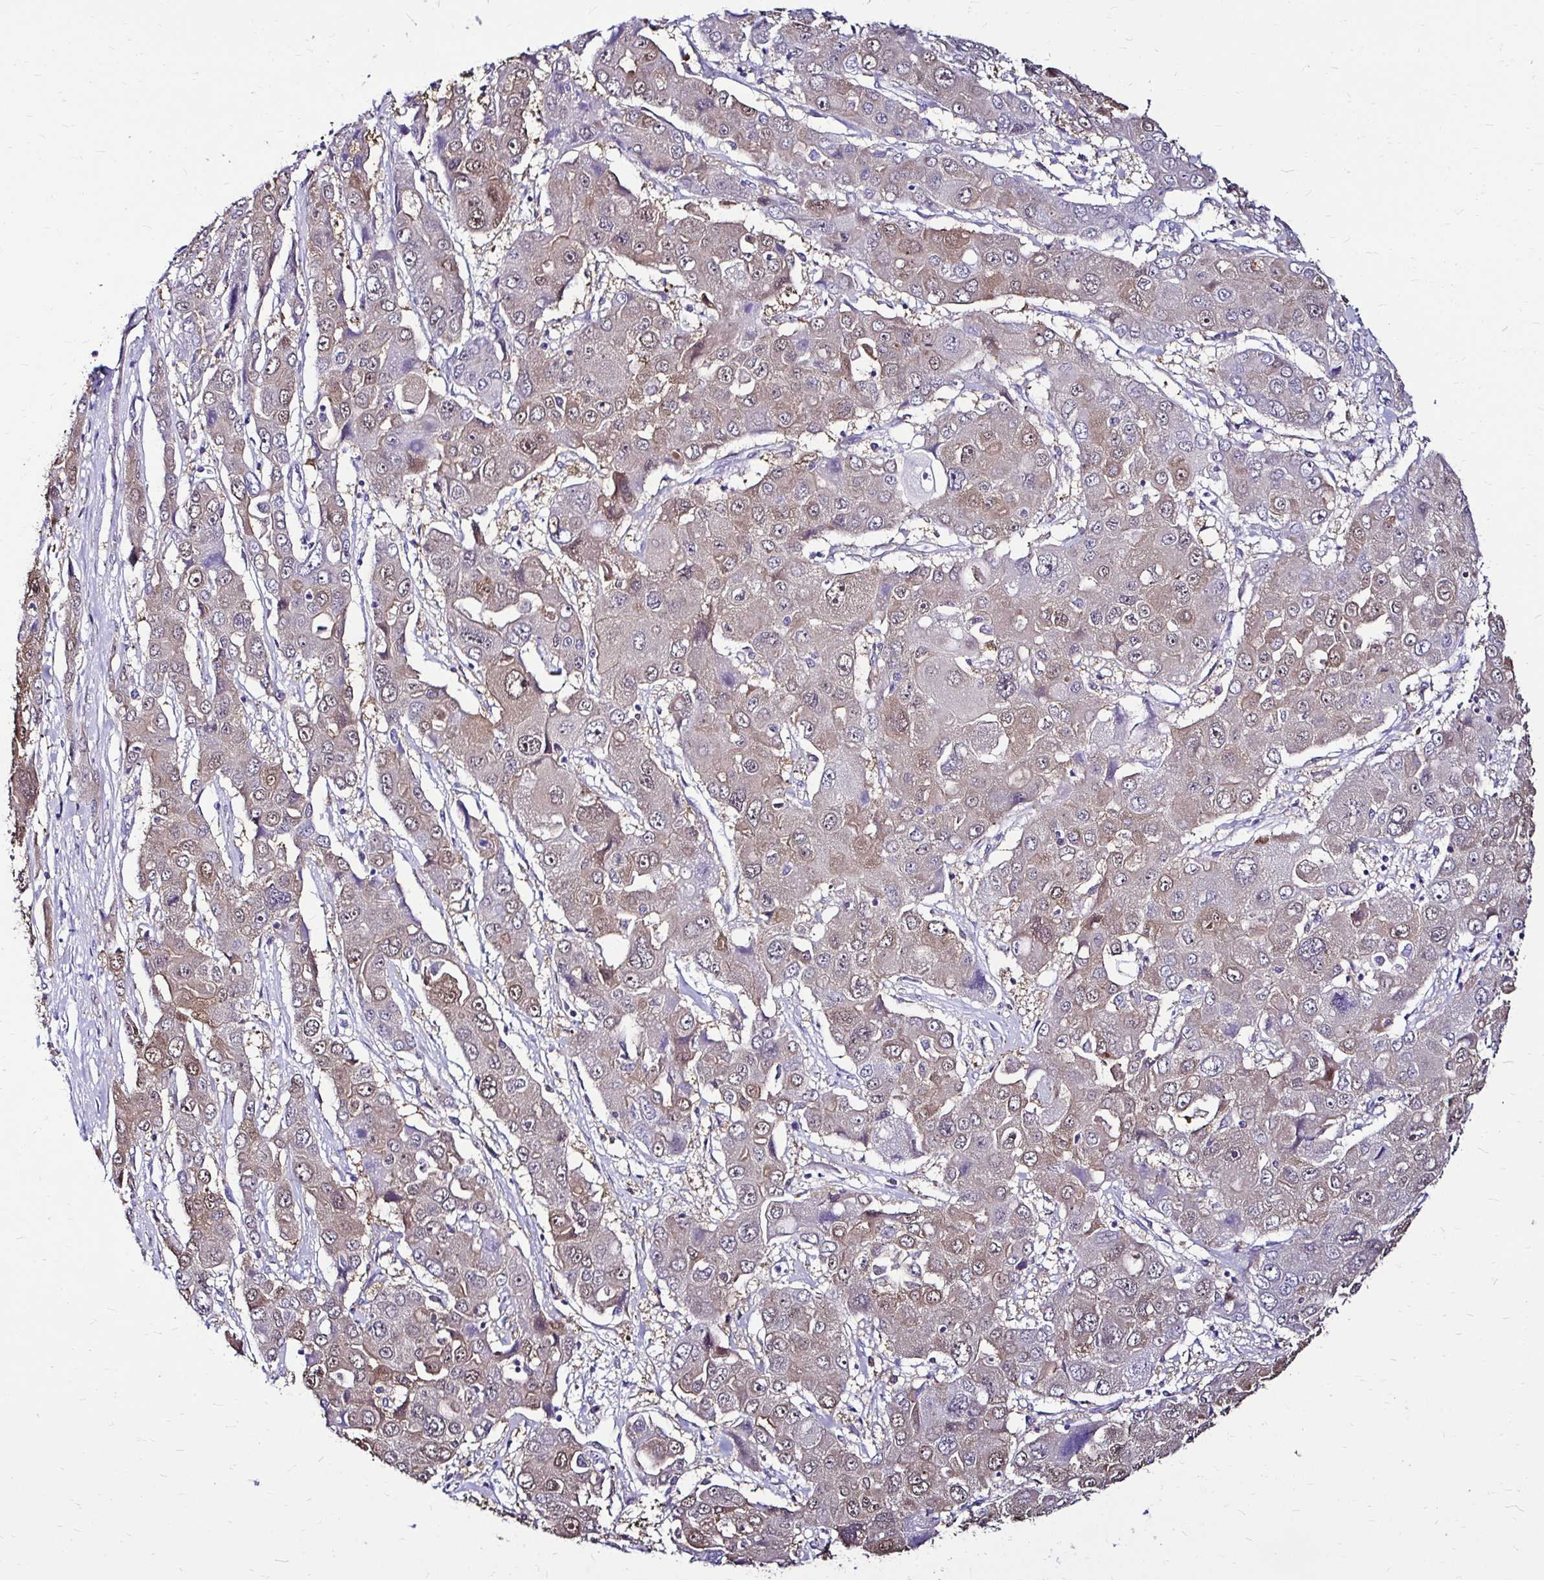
{"staining": {"intensity": "weak", "quantity": "25%-75%", "location": "cytoplasmic/membranous,nuclear"}, "tissue": "liver cancer", "cell_type": "Tumor cells", "image_type": "cancer", "snomed": [{"axis": "morphology", "description": "Cholangiocarcinoma"}, {"axis": "topography", "description": "Liver"}], "caption": "Weak cytoplasmic/membranous and nuclear staining is appreciated in about 25%-75% of tumor cells in liver cholangiocarcinoma. (DAB (3,3'-diaminobenzidine) IHC, brown staining for protein, blue staining for nuclei).", "gene": "IDH1", "patient": {"sex": "male", "age": 67}}